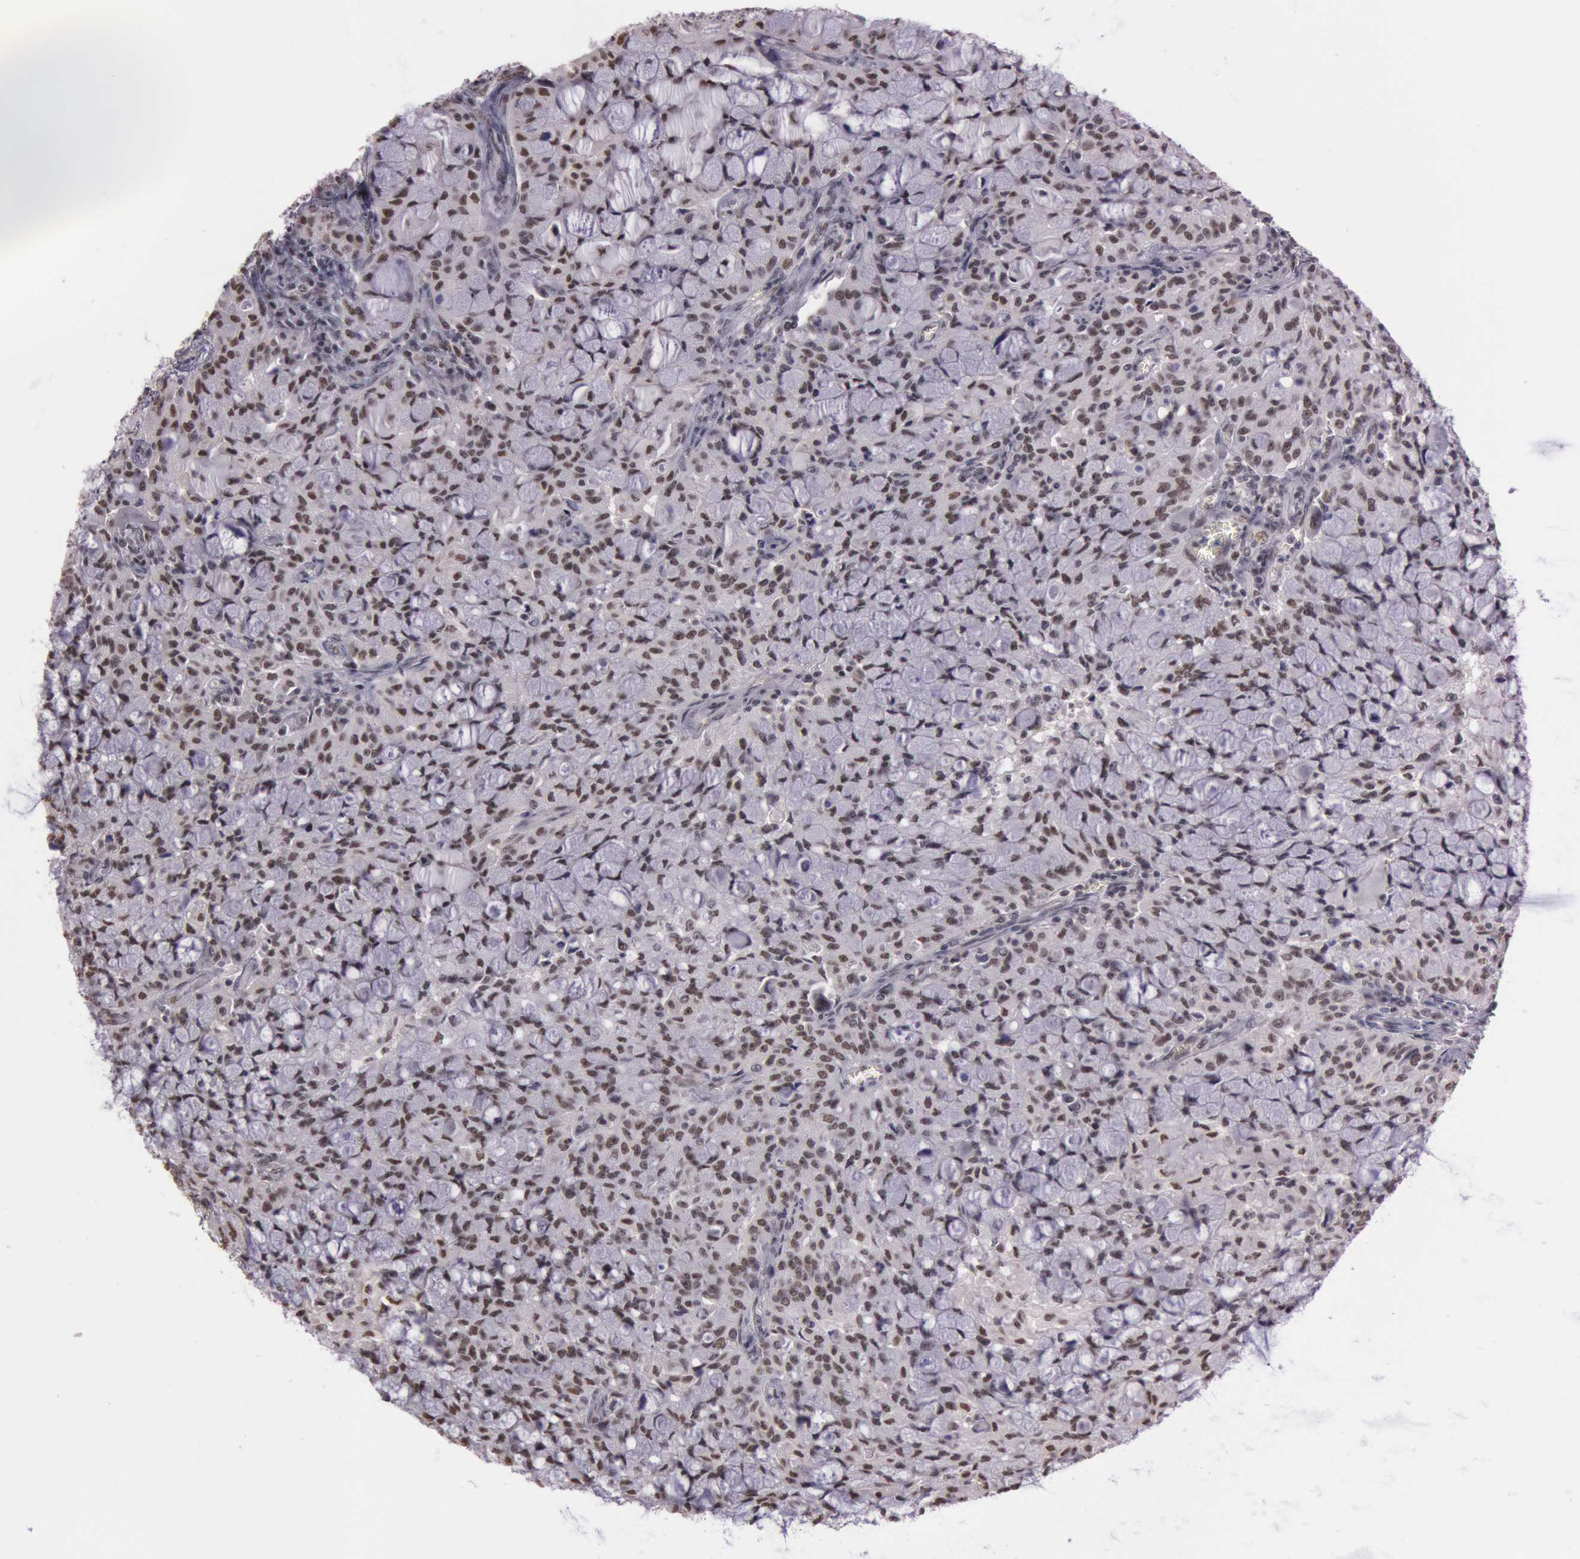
{"staining": {"intensity": "moderate", "quantity": ">75%", "location": "nuclear"}, "tissue": "lung cancer", "cell_type": "Tumor cells", "image_type": "cancer", "snomed": [{"axis": "morphology", "description": "Adenocarcinoma, NOS"}, {"axis": "topography", "description": "Lung"}], "caption": "Immunohistochemistry (IHC) (DAB (3,3'-diaminobenzidine)) staining of human adenocarcinoma (lung) demonstrates moderate nuclear protein expression in about >75% of tumor cells.", "gene": "TASL", "patient": {"sex": "female", "age": 44}}